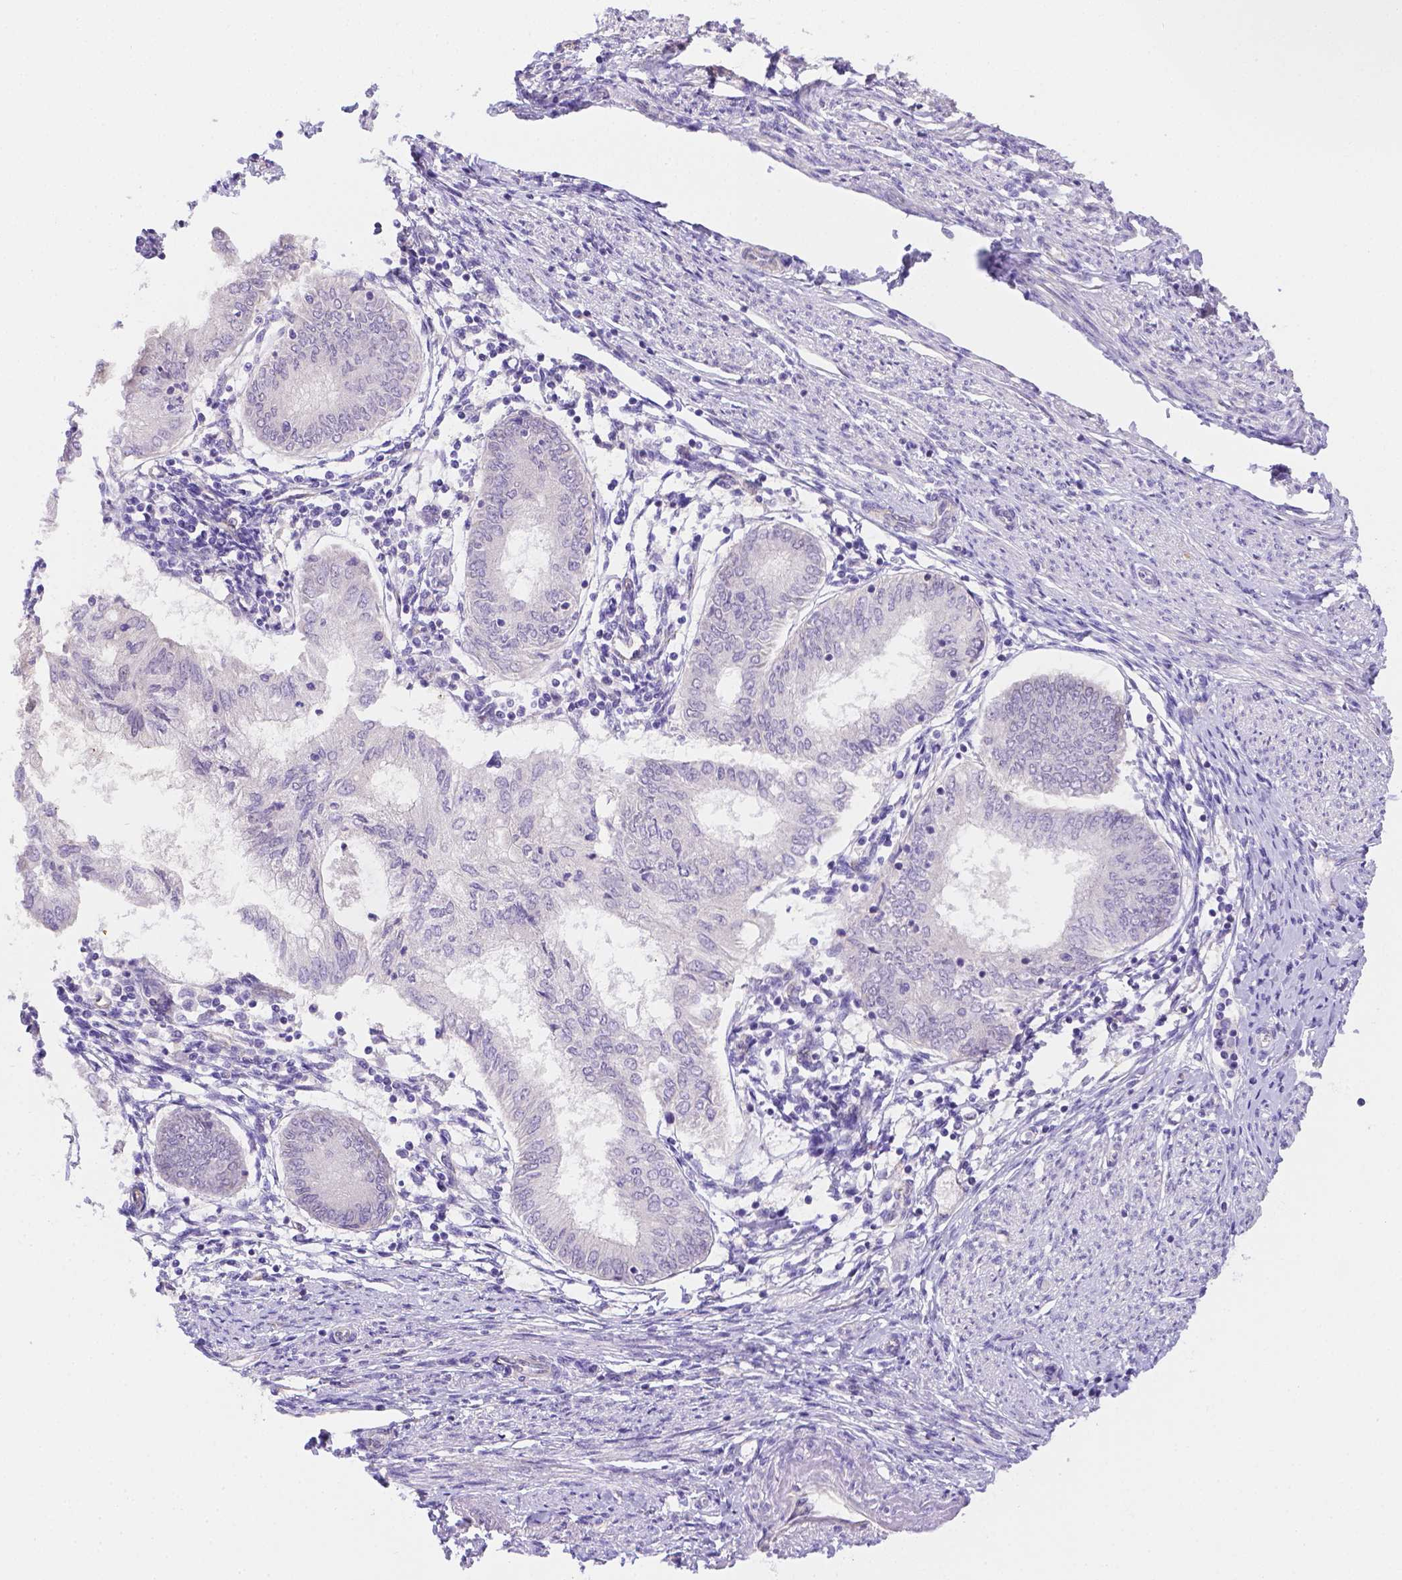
{"staining": {"intensity": "negative", "quantity": "none", "location": "none"}, "tissue": "endometrial cancer", "cell_type": "Tumor cells", "image_type": "cancer", "snomed": [{"axis": "morphology", "description": "Adenocarcinoma, NOS"}, {"axis": "topography", "description": "Endometrium"}], "caption": "There is no significant staining in tumor cells of endometrial cancer.", "gene": "NXPE2", "patient": {"sex": "female", "age": 68}}